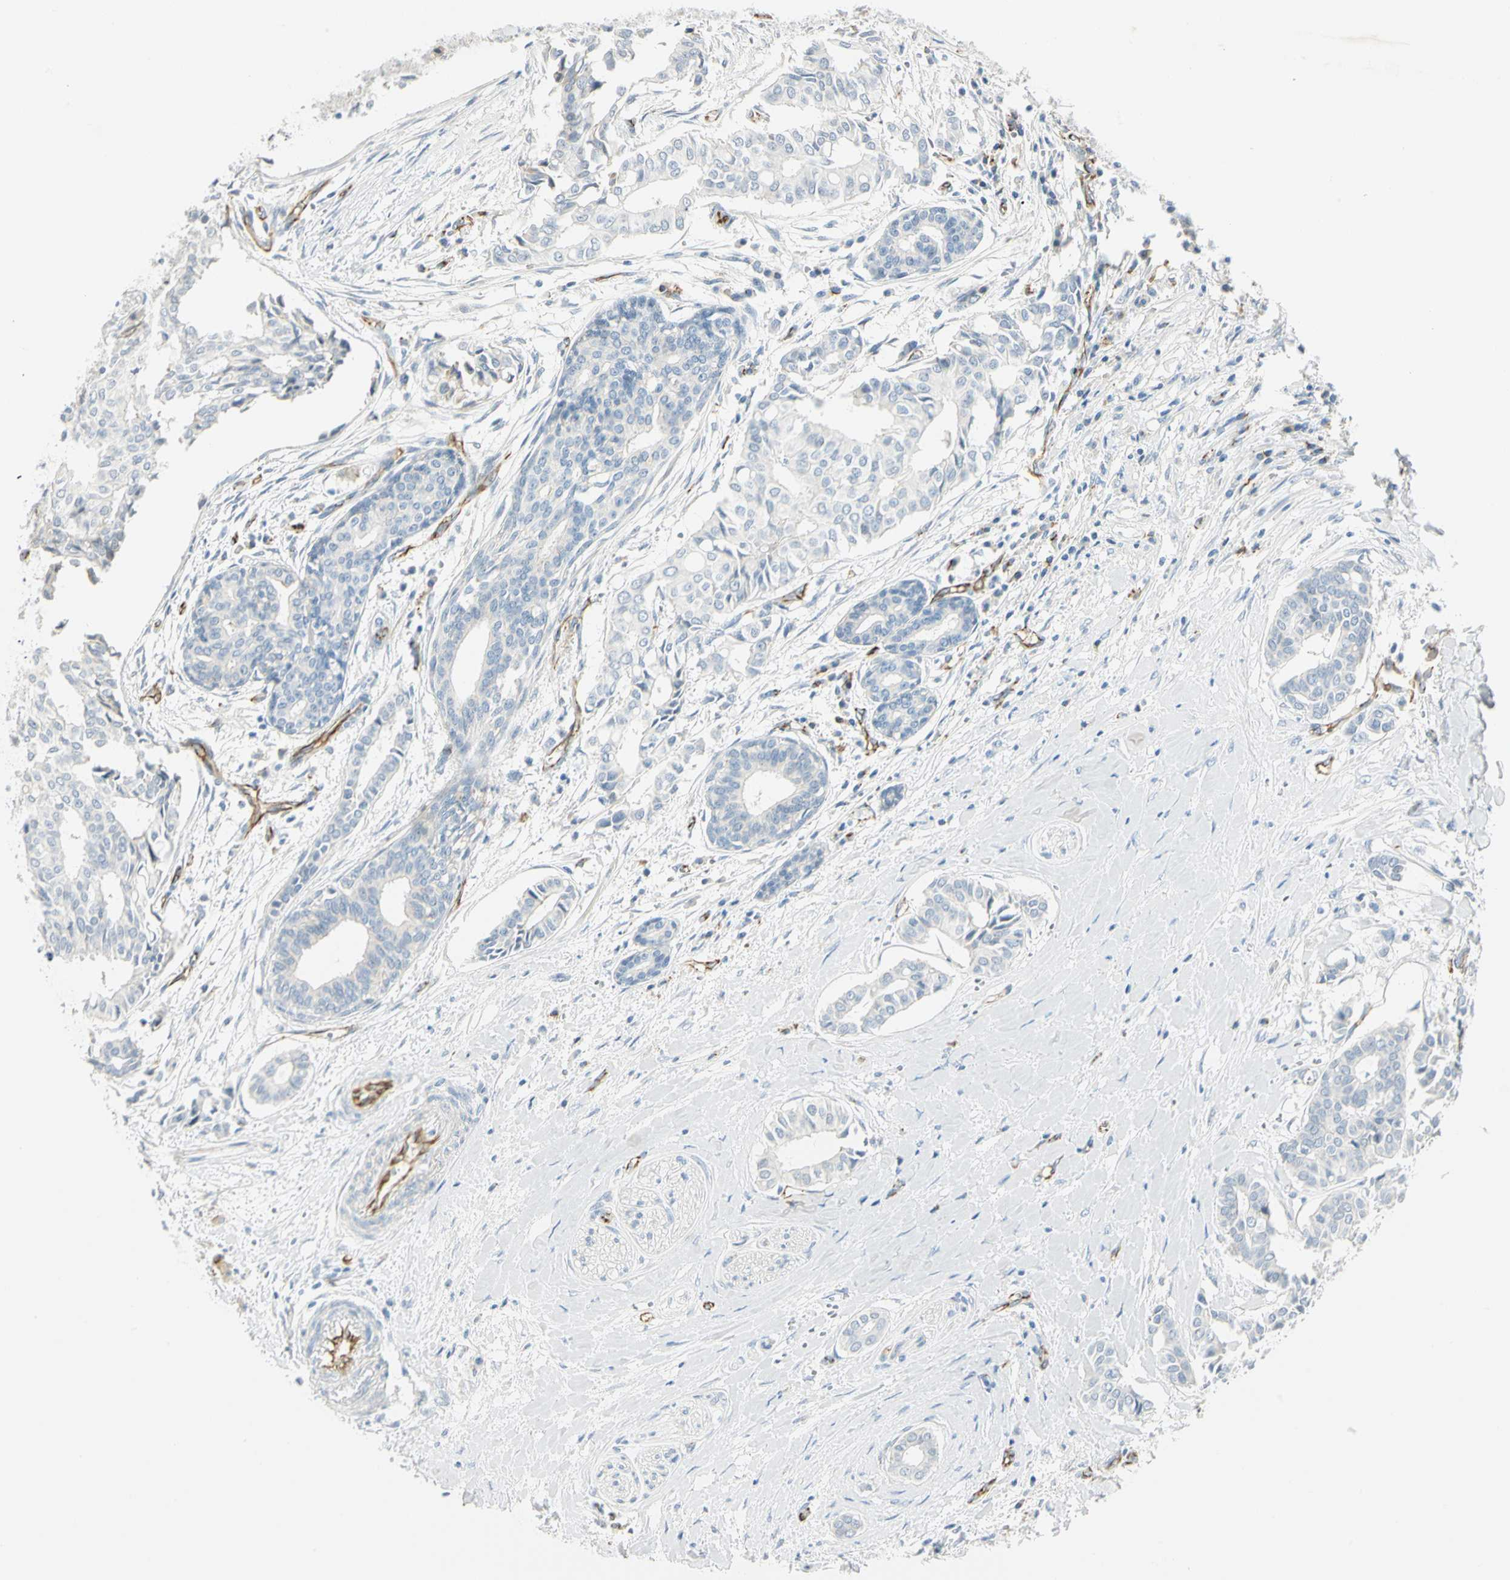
{"staining": {"intensity": "weak", "quantity": "<25%", "location": "cytoplasmic/membranous"}, "tissue": "head and neck cancer", "cell_type": "Tumor cells", "image_type": "cancer", "snomed": [{"axis": "morphology", "description": "Adenocarcinoma, NOS"}, {"axis": "topography", "description": "Salivary gland"}, {"axis": "topography", "description": "Head-Neck"}], "caption": "Immunohistochemistry (IHC) micrograph of adenocarcinoma (head and neck) stained for a protein (brown), which shows no expression in tumor cells.", "gene": "VPS9D1", "patient": {"sex": "female", "age": 59}}